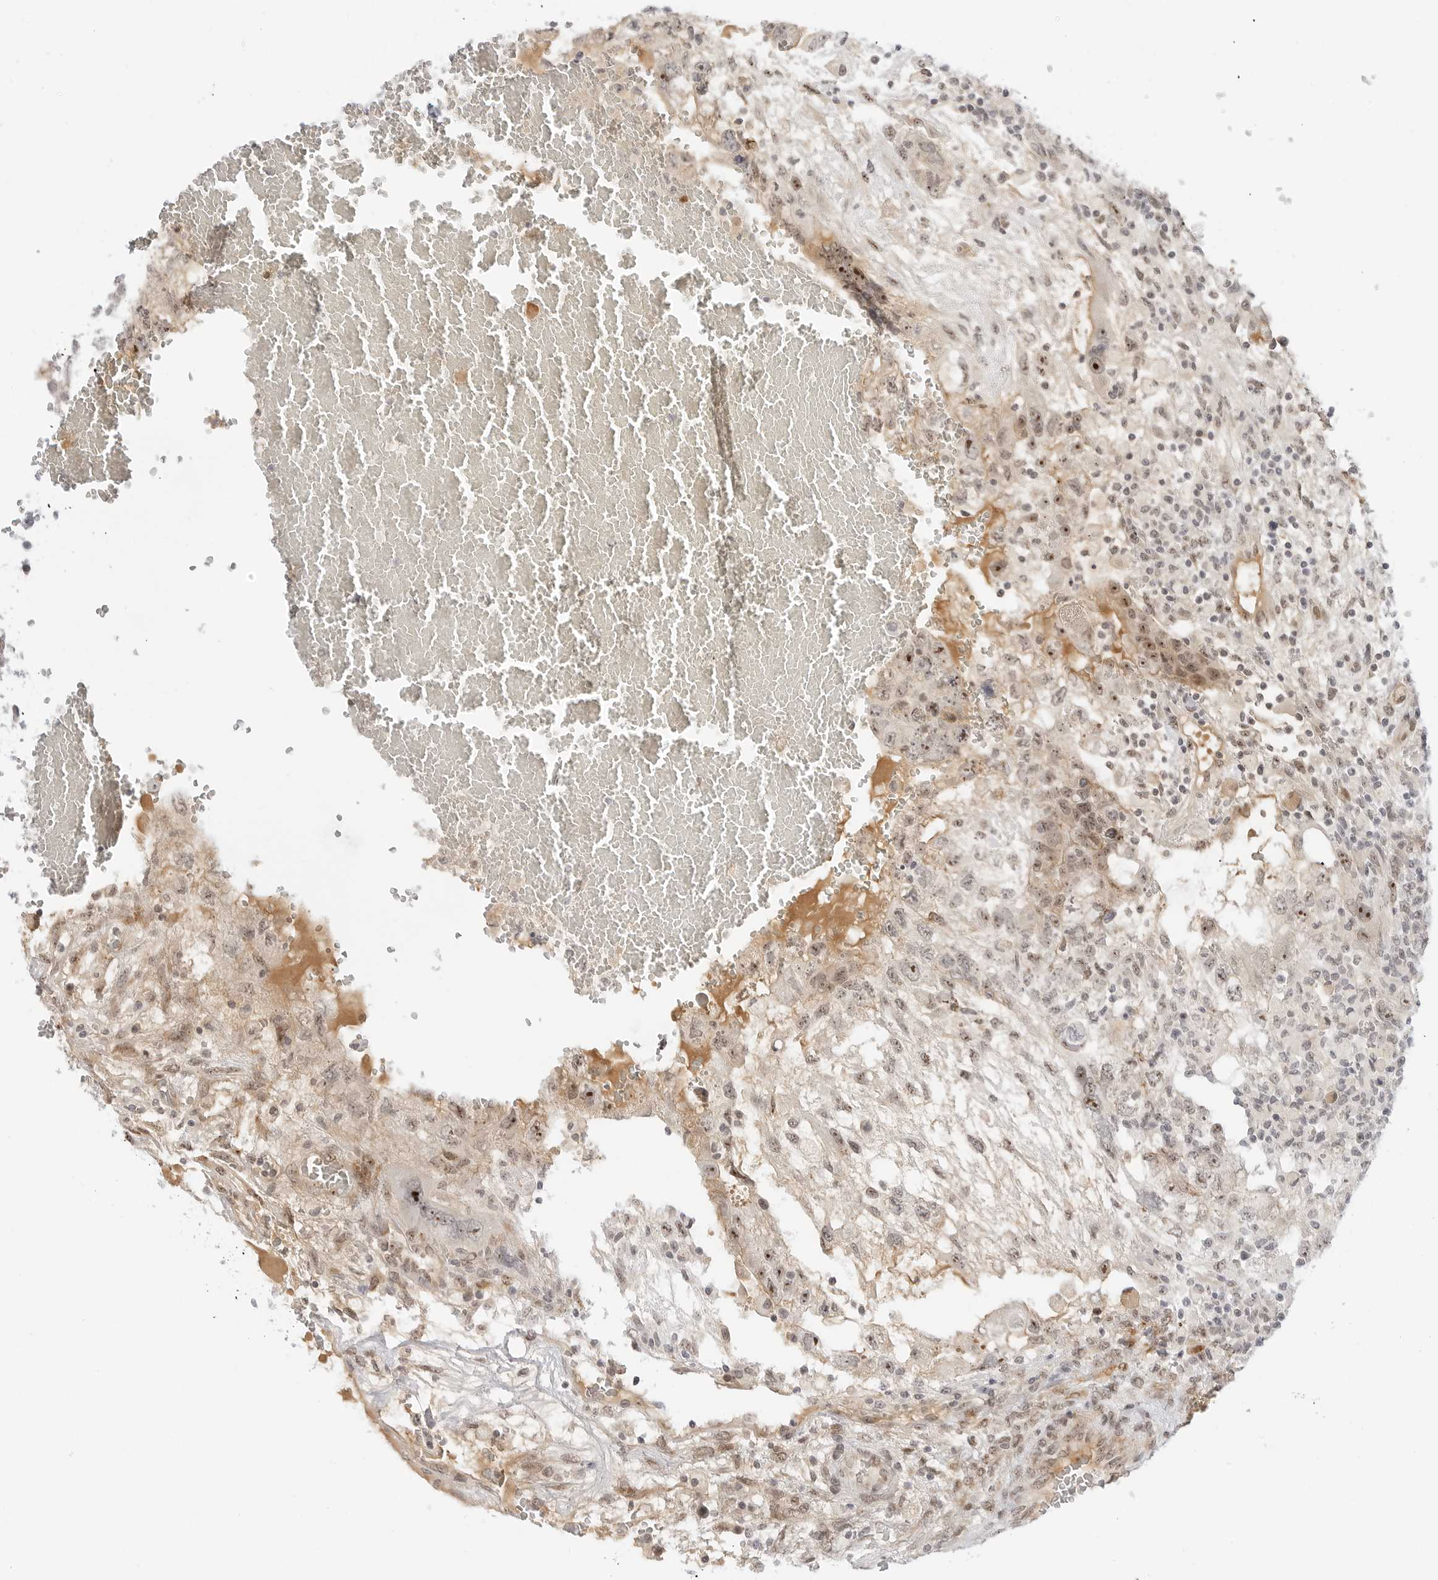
{"staining": {"intensity": "moderate", "quantity": ">75%", "location": "nuclear"}, "tissue": "testis cancer", "cell_type": "Tumor cells", "image_type": "cancer", "snomed": [{"axis": "morphology", "description": "Carcinoma, Embryonal, NOS"}, {"axis": "topography", "description": "Testis"}], "caption": "Immunohistochemistry staining of testis cancer (embryonal carcinoma), which reveals medium levels of moderate nuclear positivity in approximately >75% of tumor cells indicating moderate nuclear protein expression. The staining was performed using DAB (3,3'-diaminobenzidine) (brown) for protein detection and nuclei were counterstained in hematoxylin (blue).", "gene": "HIPK3", "patient": {"sex": "male", "age": 36}}